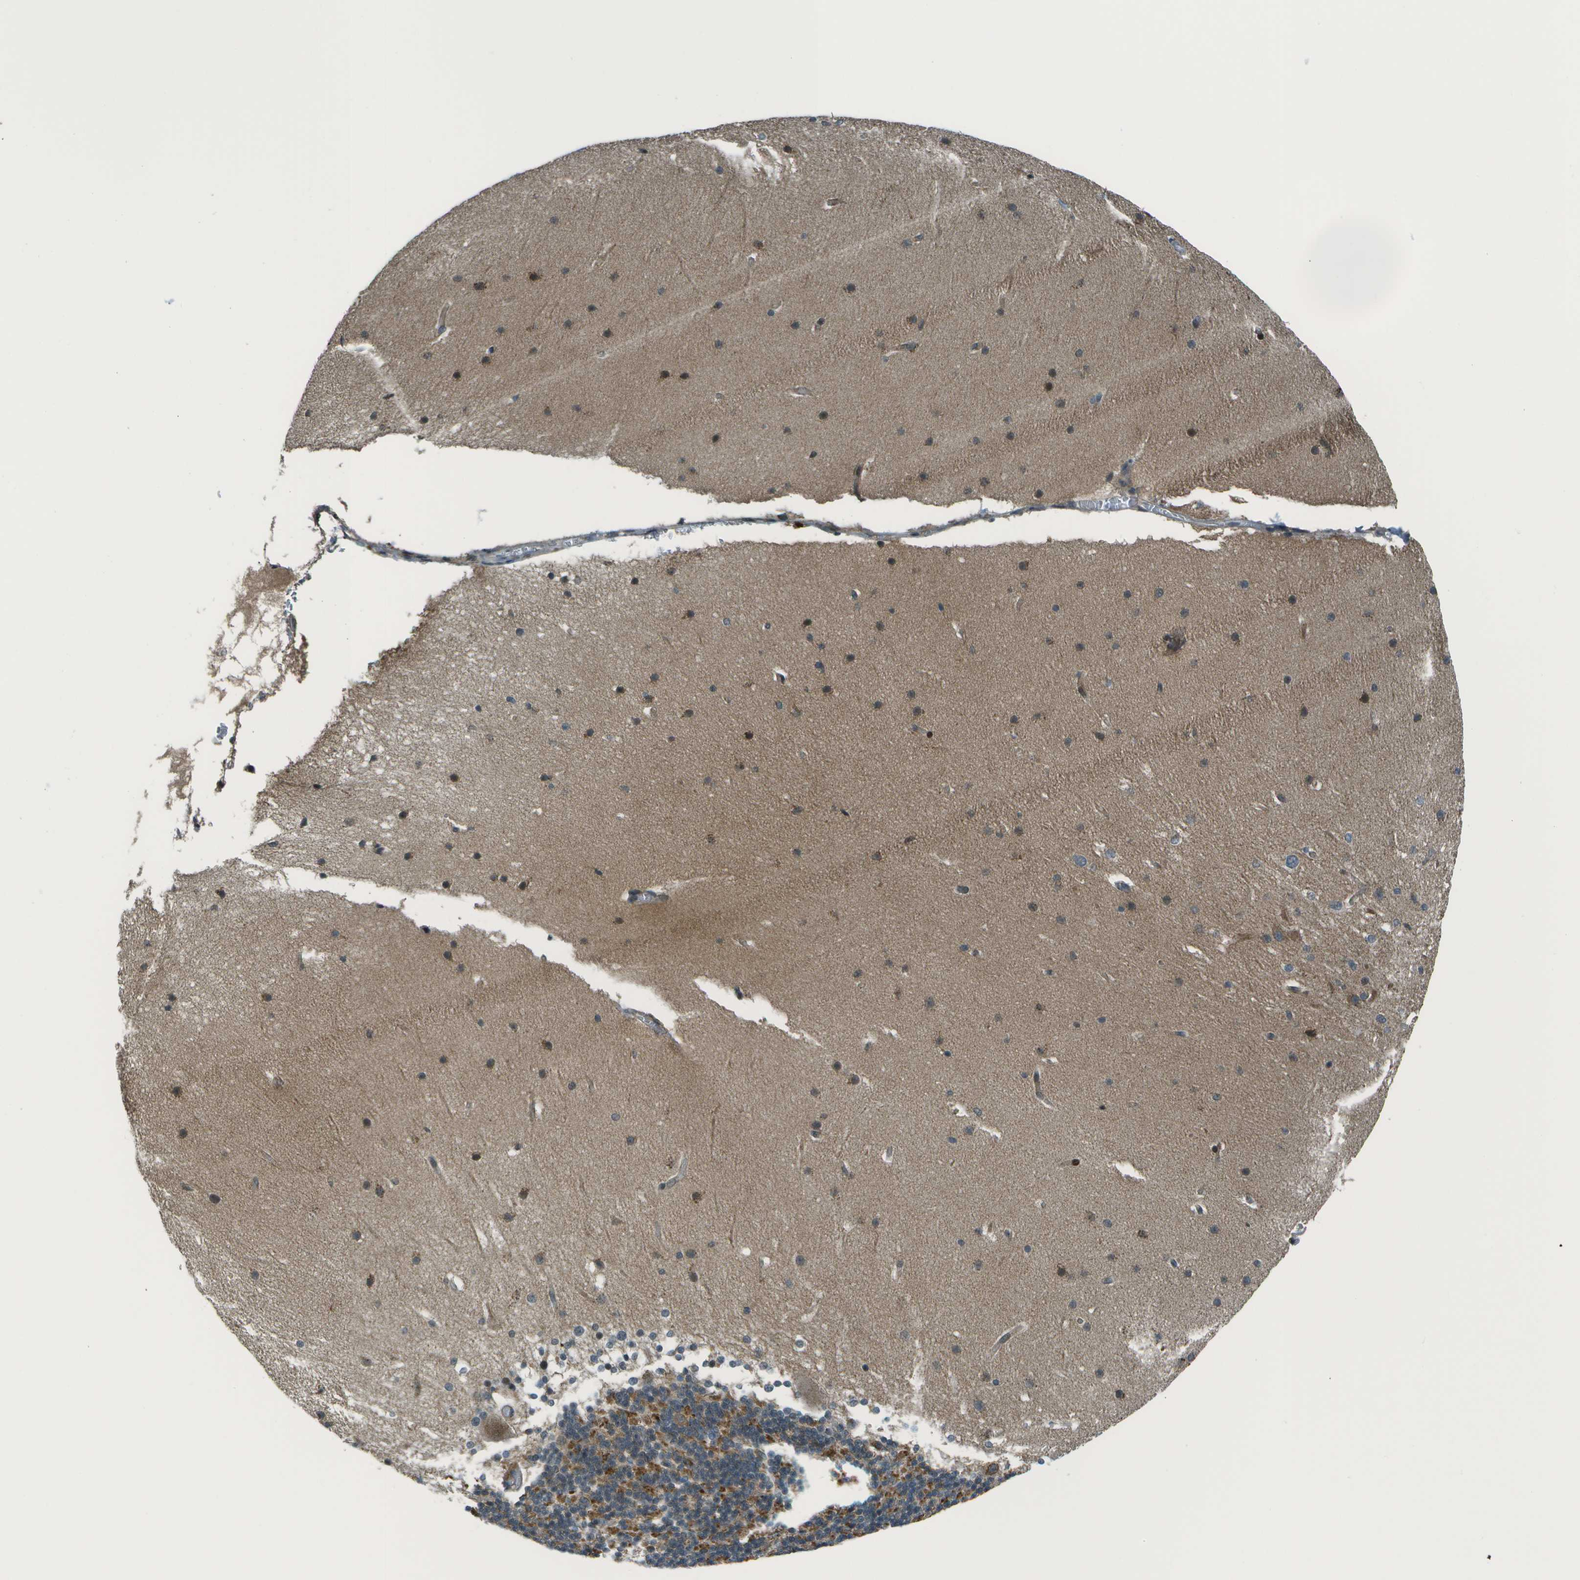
{"staining": {"intensity": "moderate", "quantity": "25%-75%", "location": "cytoplasmic/membranous"}, "tissue": "cerebellum", "cell_type": "Cells in granular layer", "image_type": "normal", "snomed": [{"axis": "morphology", "description": "Normal tissue, NOS"}, {"axis": "topography", "description": "Cerebellum"}], "caption": "The image reveals a brown stain indicating the presence of a protein in the cytoplasmic/membranous of cells in granular layer in cerebellum.", "gene": "TMEM19", "patient": {"sex": "female", "age": 19}}